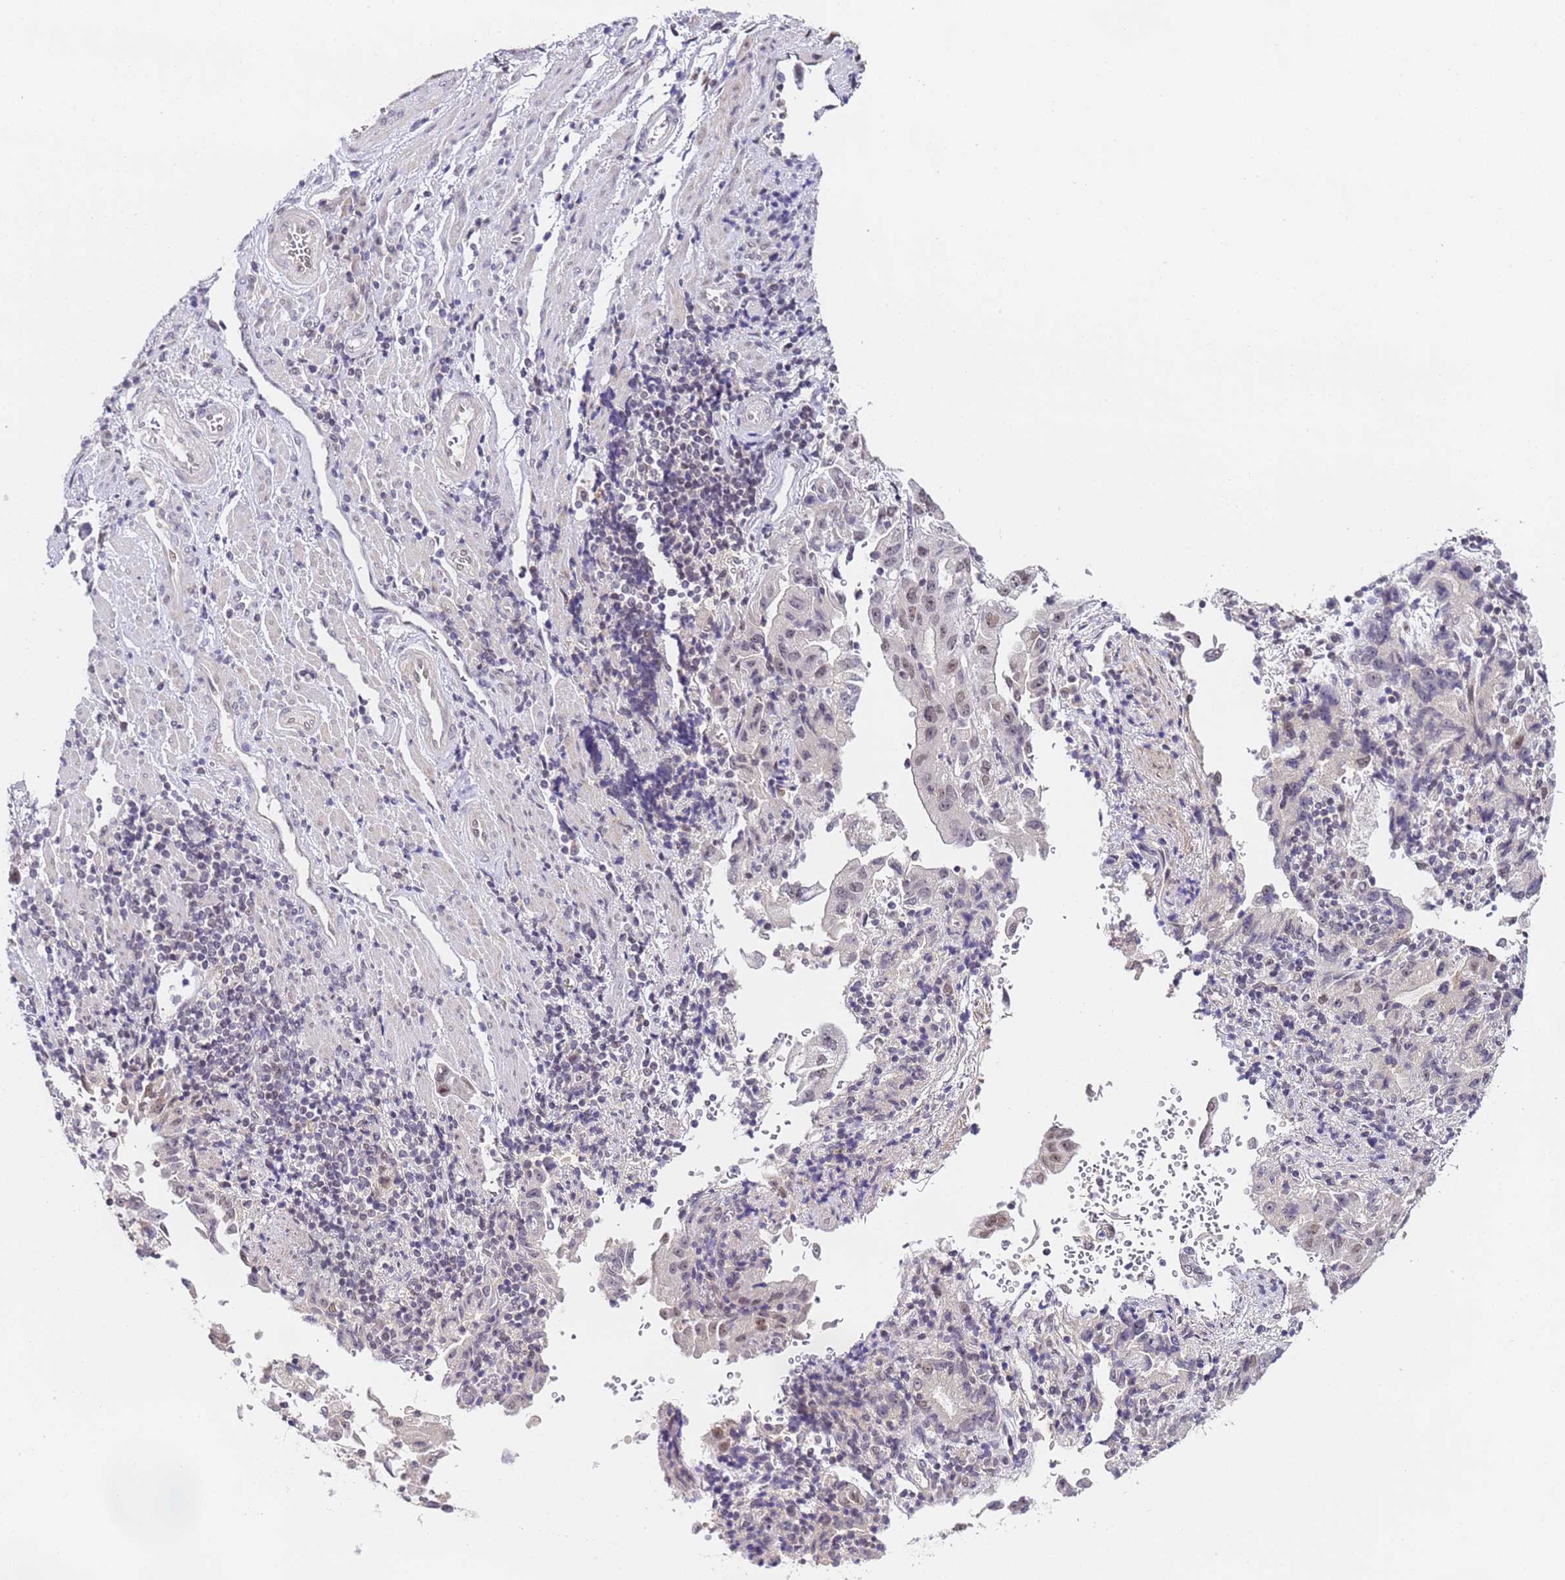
{"staining": {"intensity": "weak", "quantity": "<25%", "location": "nuclear"}, "tissue": "stomach cancer", "cell_type": "Tumor cells", "image_type": "cancer", "snomed": [{"axis": "morphology", "description": "Adenocarcinoma, NOS"}, {"axis": "topography", "description": "Stomach"}], "caption": "The micrograph demonstrates no staining of tumor cells in stomach cancer.", "gene": "LSM3", "patient": {"sex": "male", "age": 62}}